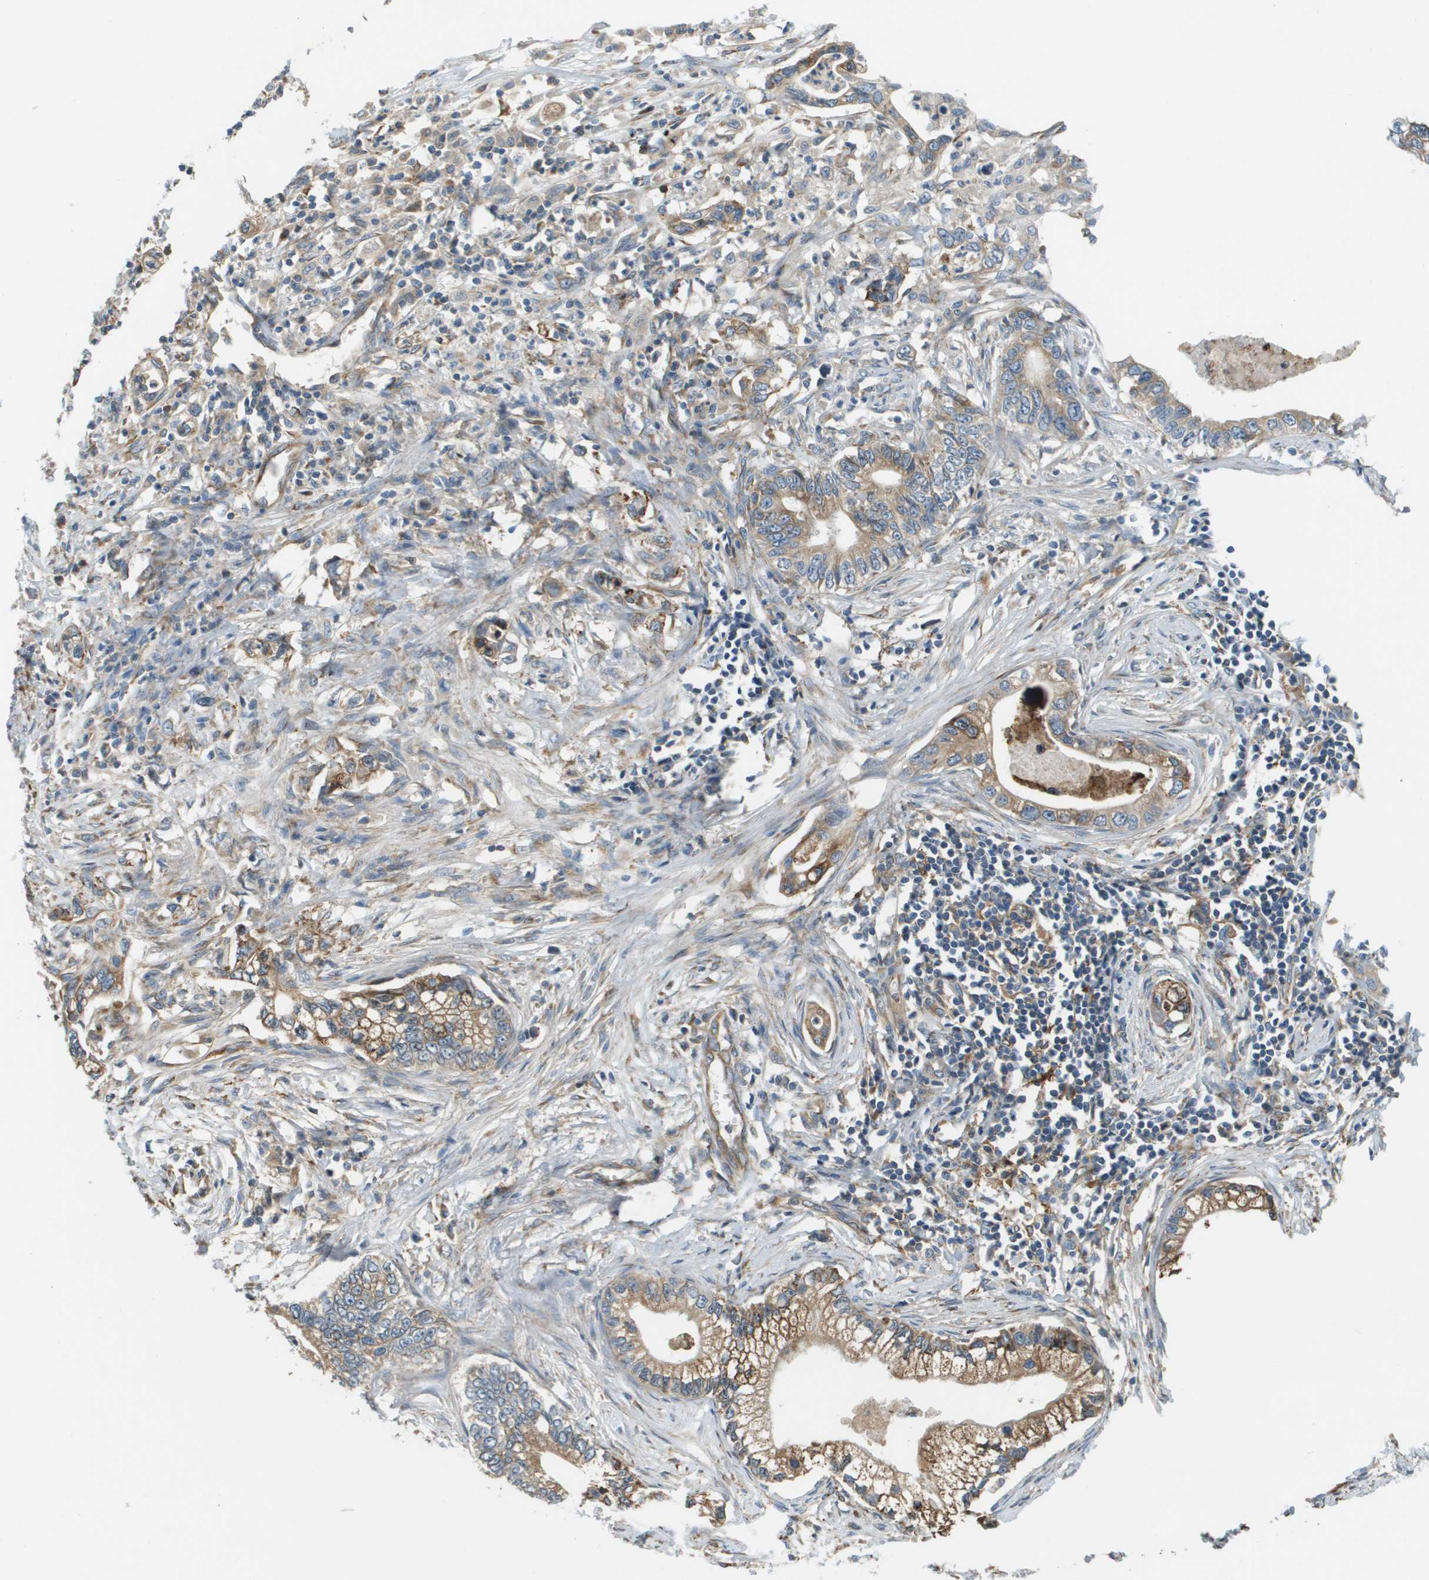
{"staining": {"intensity": "moderate", "quantity": ">75%", "location": "cytoplasmic/membranous"}, "tissue": "pancreatic cancer", "cell_type": "Tumor cells", "image_type": "cancer", "snomed": [{"axis": "morphology", "description": "Adenocarcinoma, NOS"}, {"axis": "topography", "description": "Pancreas"}], "caption": "This is an image of immunohistochemistry (IHC) staining of adenocarcinoma (pancreatic), which shows moderate staining in the cytoplasmic/membranous of tumor cells.", "gene": "SAMSN1", "patient": {"sex": "male", "age": 56}}